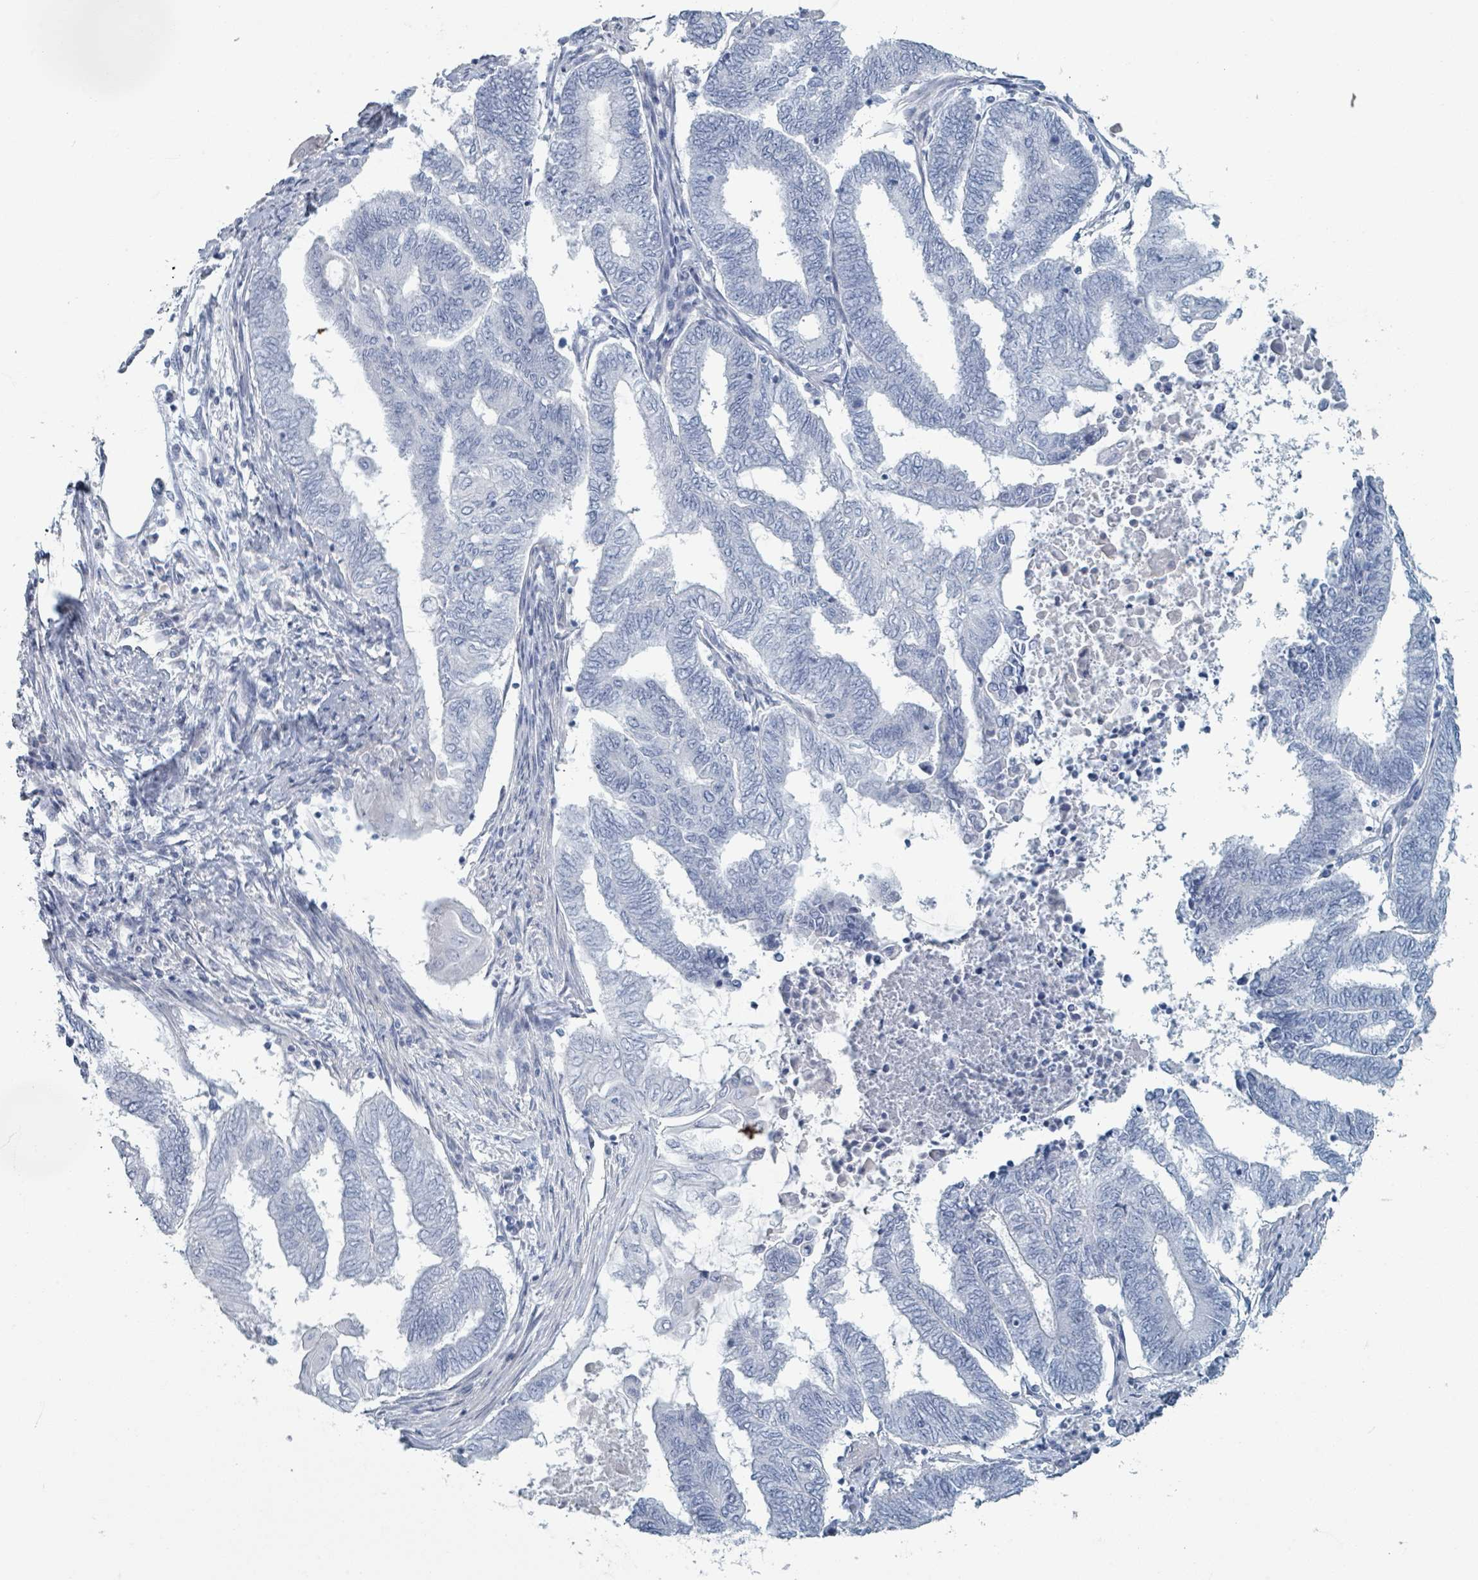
{"staining": {"intensity": "negative", "quantity": "none", "location": "none"}, "tissue": "endometrial cancer", "cell_type": "Tumor cells", "image_type": "cancer", "snomed": [{"axis": "morphology", "description": "Adenocarcinoma, NOS"}, {"axis": "topography", "description": "Uterus"}, {"axis": "topography", "description": "Endometrium"}], "caption": "A micrograph of endometrial adenocarcinoma stained for a protein exhibits no brown staining in tumor cells. (DAB (3,3'-diaminobenzidine) immunohistochemistry (IHC) visualized using brightfield microscopy, high magnification).", "gene": "HEATR5A", "patient": {"sex": "female", "age": 70}}